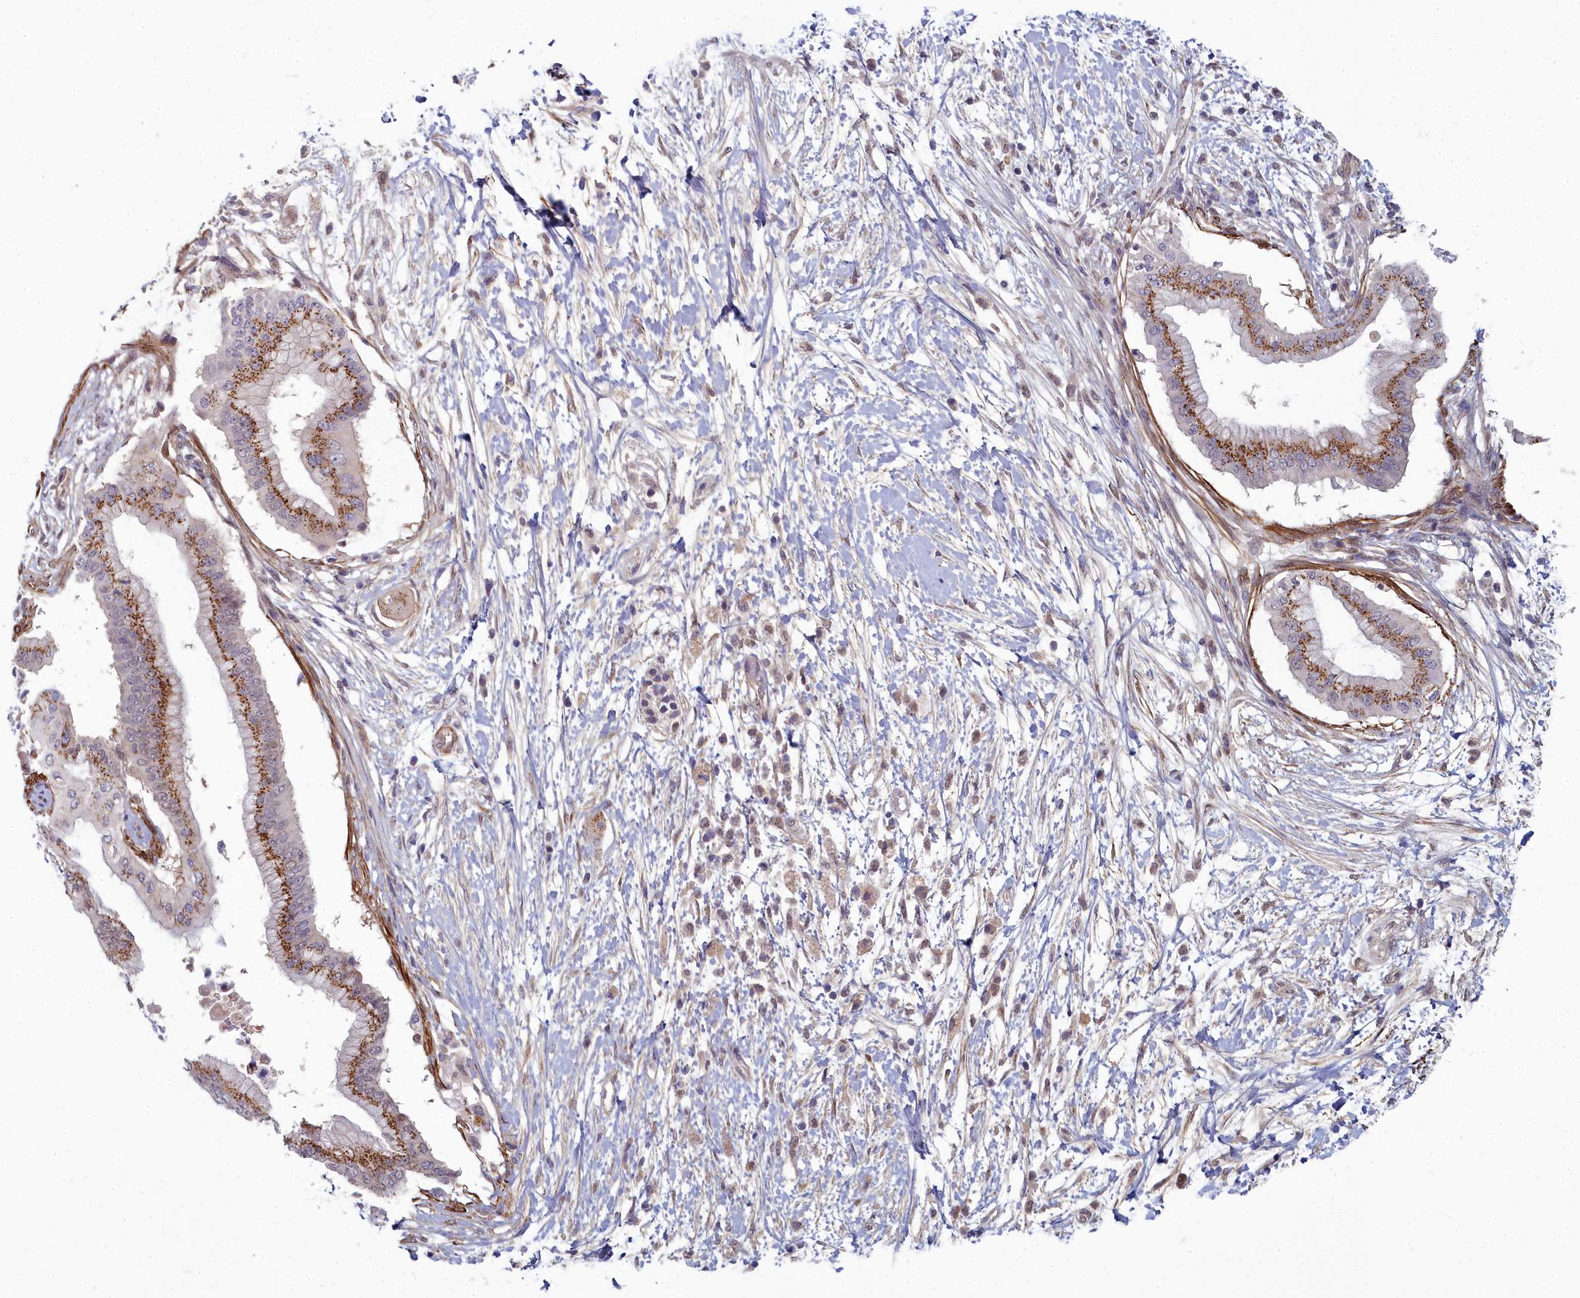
{"staining": {"intensity": "strong", "quantity": ">75%", "location": "cytoplasmic/membranous"}, "tissue": "pancreatic cancer", "cell_type": "Tumor cells", "image_type": "cancer", "snomed": [{"axis": "morphology", "description": "Adenocarcinoma, NOS"}, {"axis": "topography", "description": "Pancreas"}], "caption": "There is high levels of strong cytoplasmic/membranous positivity in tumor cells of pancreatic cancer (adenocarcinoma), as demonstrated by immunohistochemical staining (brown color).", "gene": "ZNF626", "patient": {"sex": "male", "age": 68}}